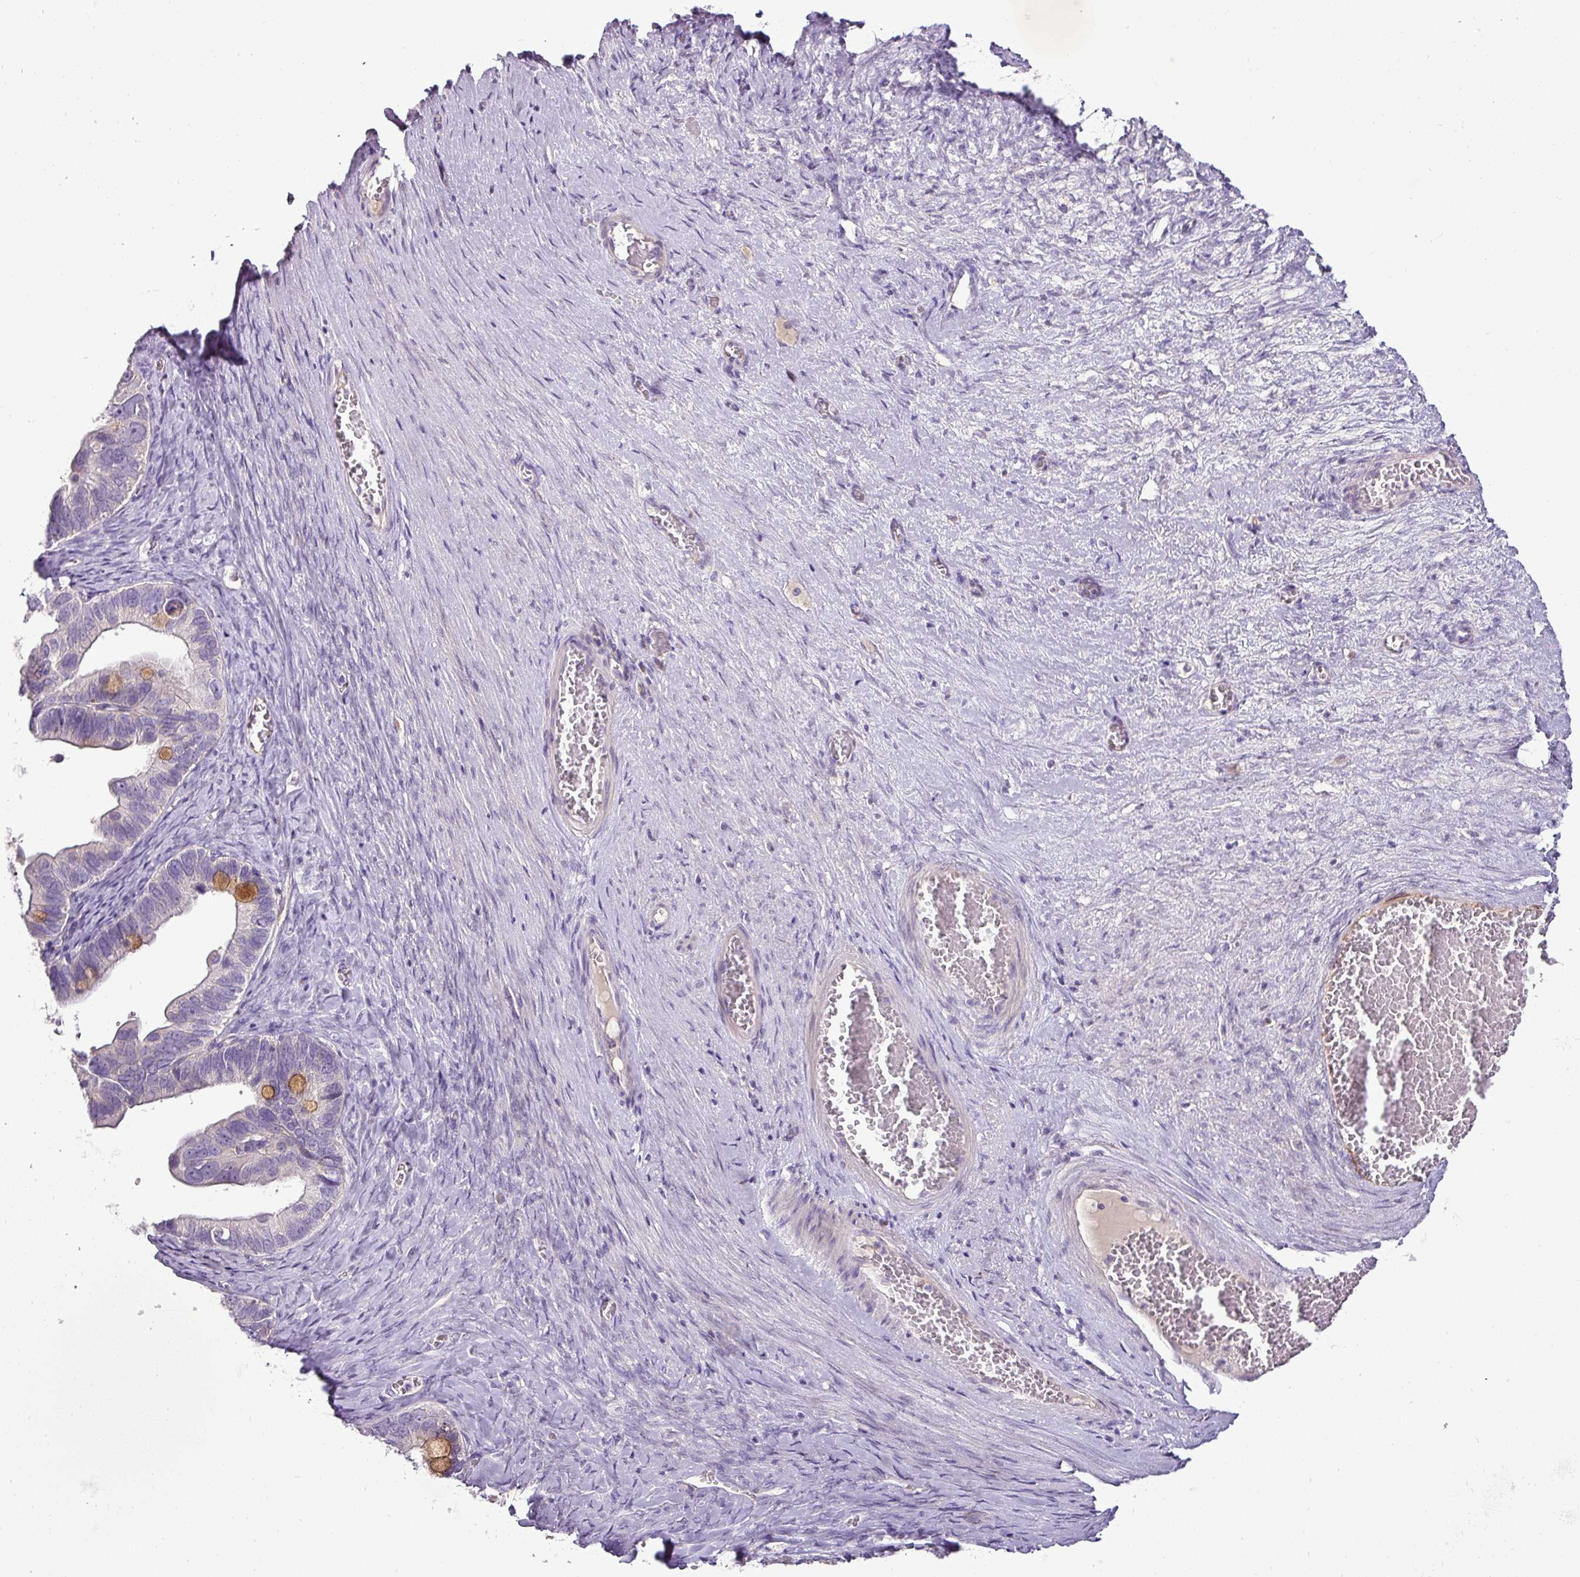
{"staining": {"intensity": "moderate", "quantity": "<25%", "location": "cytoplasmic/membranous"}, "tissue": "ovarian cancer", "cell_type": "Tumor cells", "image_type": "cancer", "snomed": [{"axis": "morphology", "description": "Cystadenocarcinoma, serous, NOS"}, {"axis": "topography", "description": "Ovary"}], "caption": "Protein expression analysis of serous cystadenocarcinoma (ovarian) displays moderate cytoplasmic/membranous positivity in approximately <25% of tumor cells.", "gene": "BRINP2", "patient": {"sex": "female", "age": 56}}